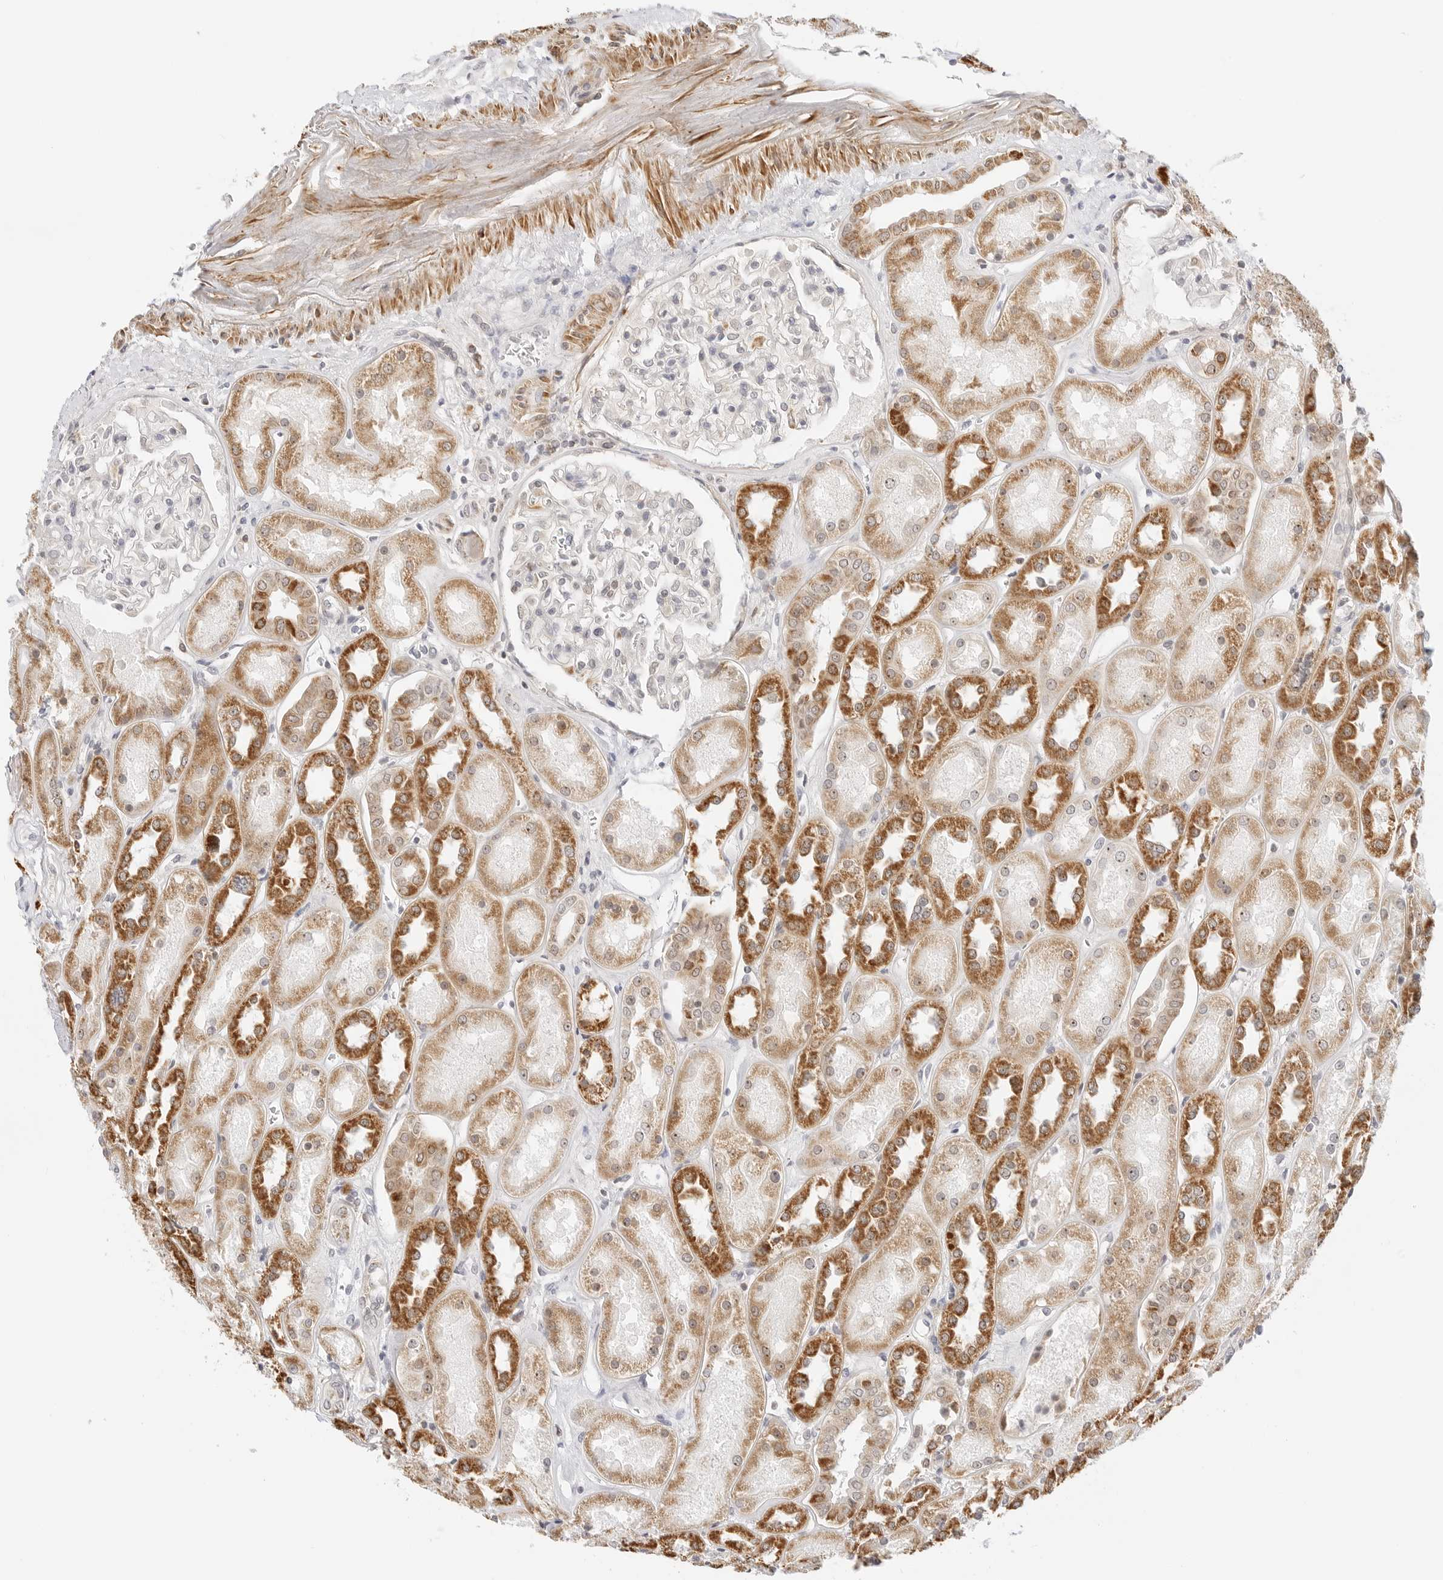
{"staining": {"intensity": "negative", "quantity": "none", "location": "none"}, "tissue": "kidney", "cell_type": "Cells in glomeruli", "image_type": "normal", "snomed": [{"axis": "morphology", "description": "Normal tissue, NOS"}, {"axis": "topography", "description": "Kidney"}], "caption": "This histopathology image is of unremarkable kidney stained with IHC to label a protein in brown with the nuclei are counter-stained blue. There is no staining in cells in glomeruli.", "gene": "GORAB", "patient": {"sex": "male", "age": 70}}